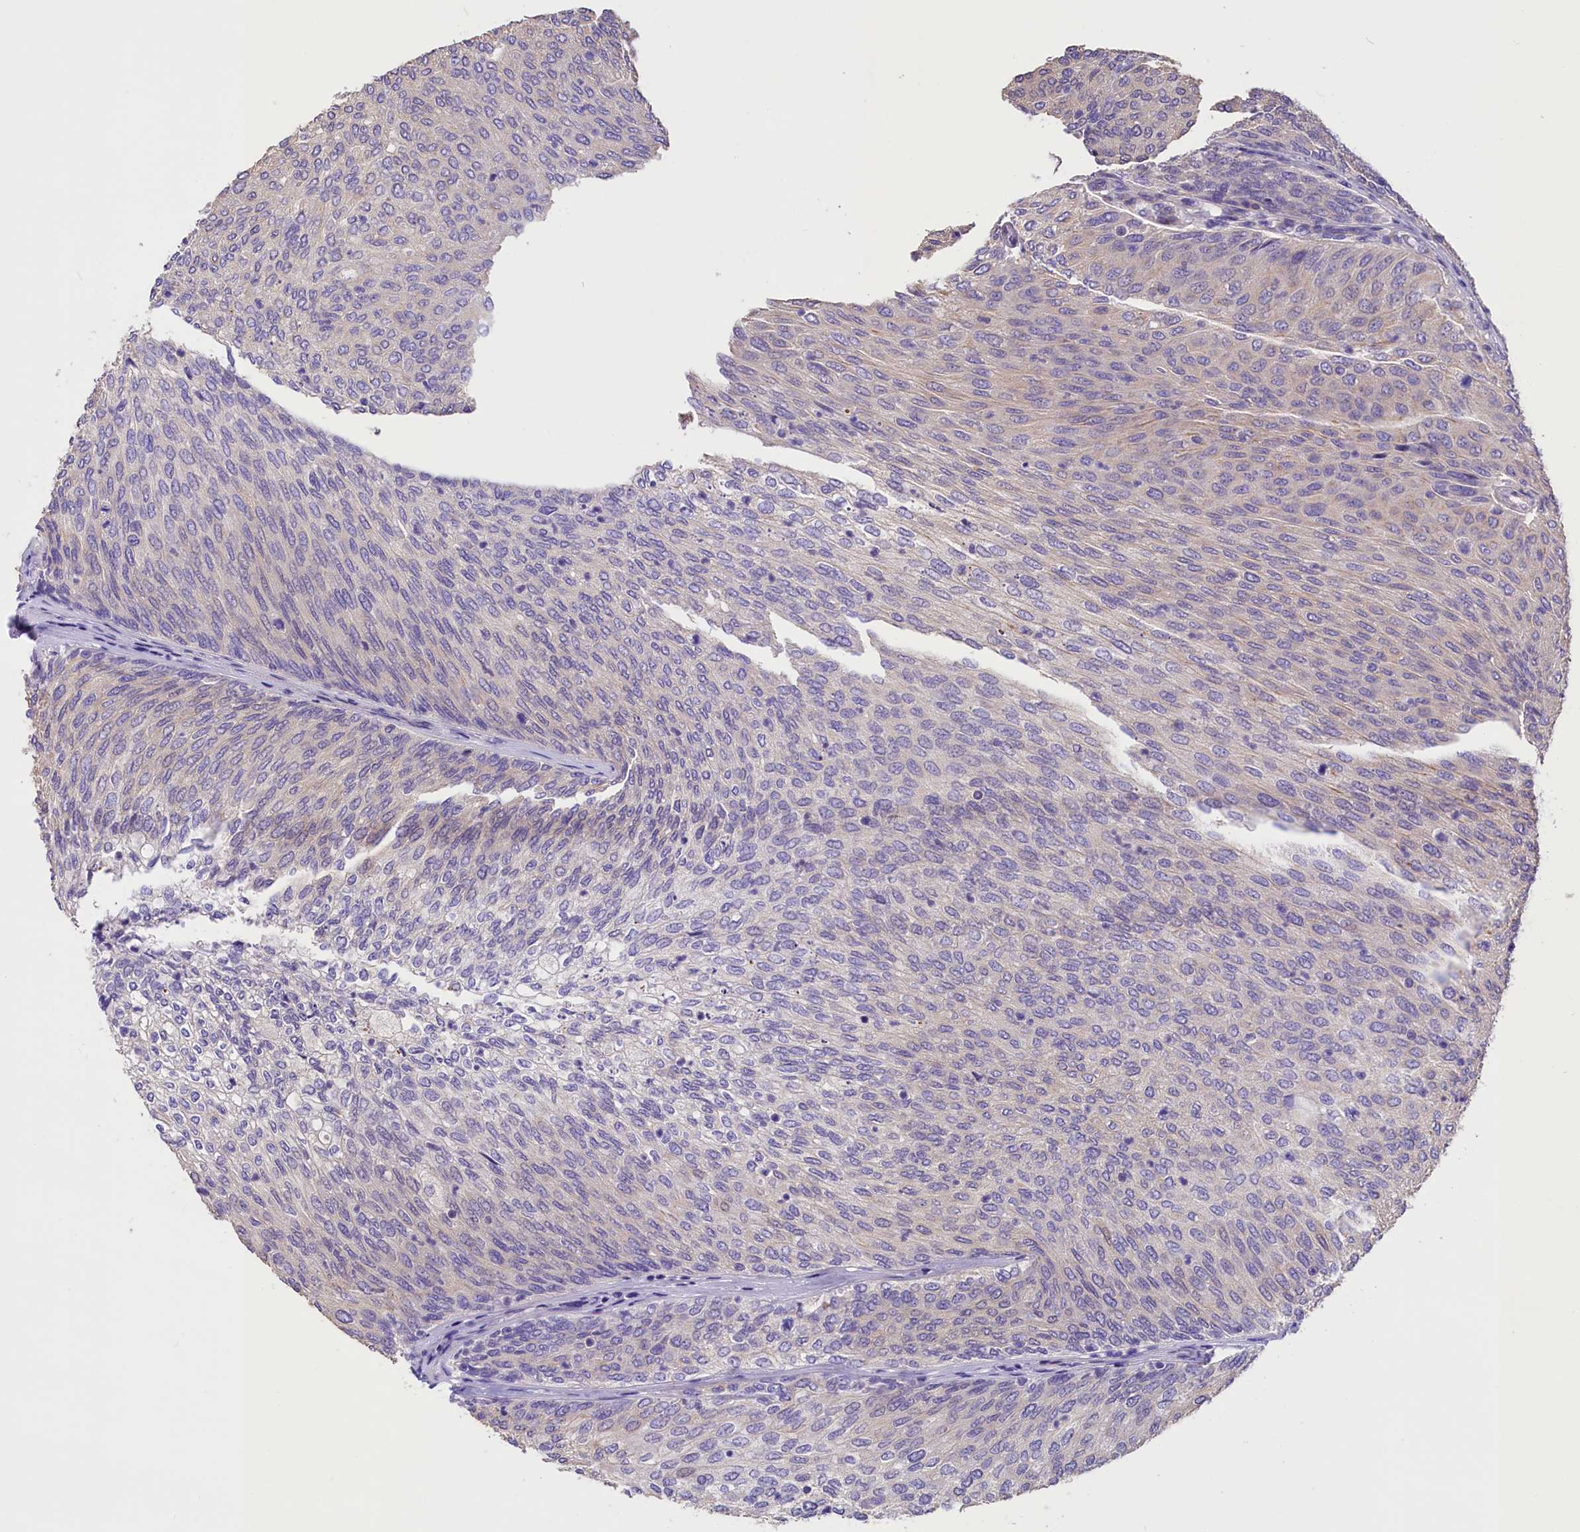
{"staining": {"intensity": "negative", "quantity": "none", "location": "none"}, "tissue": "urothelial cancer", "cell_type": "Tumor cells", "image_type": "cancer", "snomed": [{"axis": "morphology", "description": "Urothelial carcinoma, Low grade"}, {"axis": "topography", "description": "Urinary bladder"}], "caption": "This is an immunohistochemistry histopathology image of human urothelial cancer. There is no staining in tumor cells.", "gene": "AP3B2", "patient": {"sex": "female", "age": 79}}